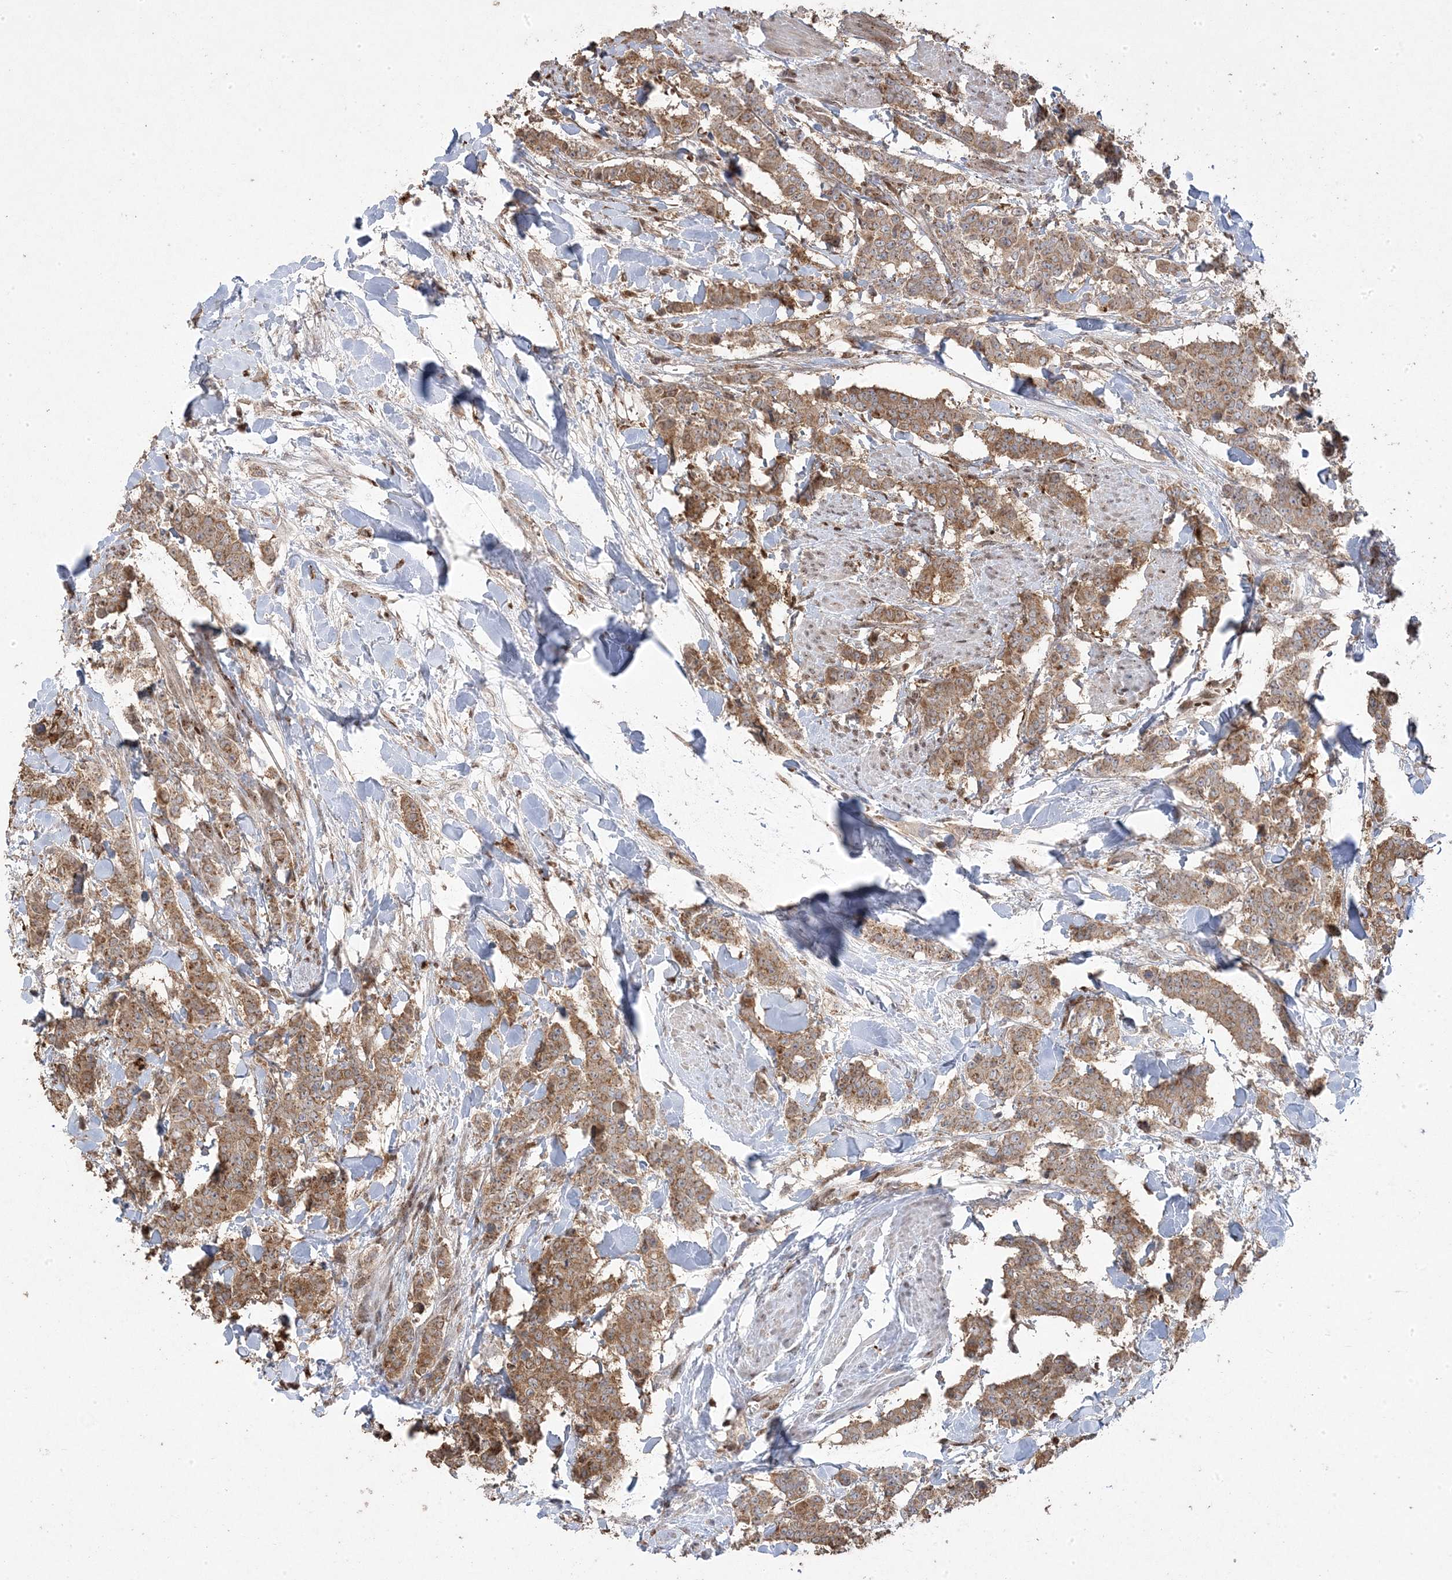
{"staining": {"intensity": "moderate", "quantity": ">75%", "location": "cytoplasmic/membranous"}, "tissue": "breast cancer", "cell_type": "Tumor cells", "image_type": "cancer", "snomed": [{"axis": "morphology", "description": "Duct carcinoma"}, {"axis": "topography", "description": "Breast"}], "caption": "Protein analysis of breast cancer tissue demonstrates moderate cytoplasmic/membranous staining in about >75% of tumor cells. (DAB = brown stain, brightfield microscopy at high magnification).", "gene": "PPOX", "patient": {"sex": "female", "age": 40}}